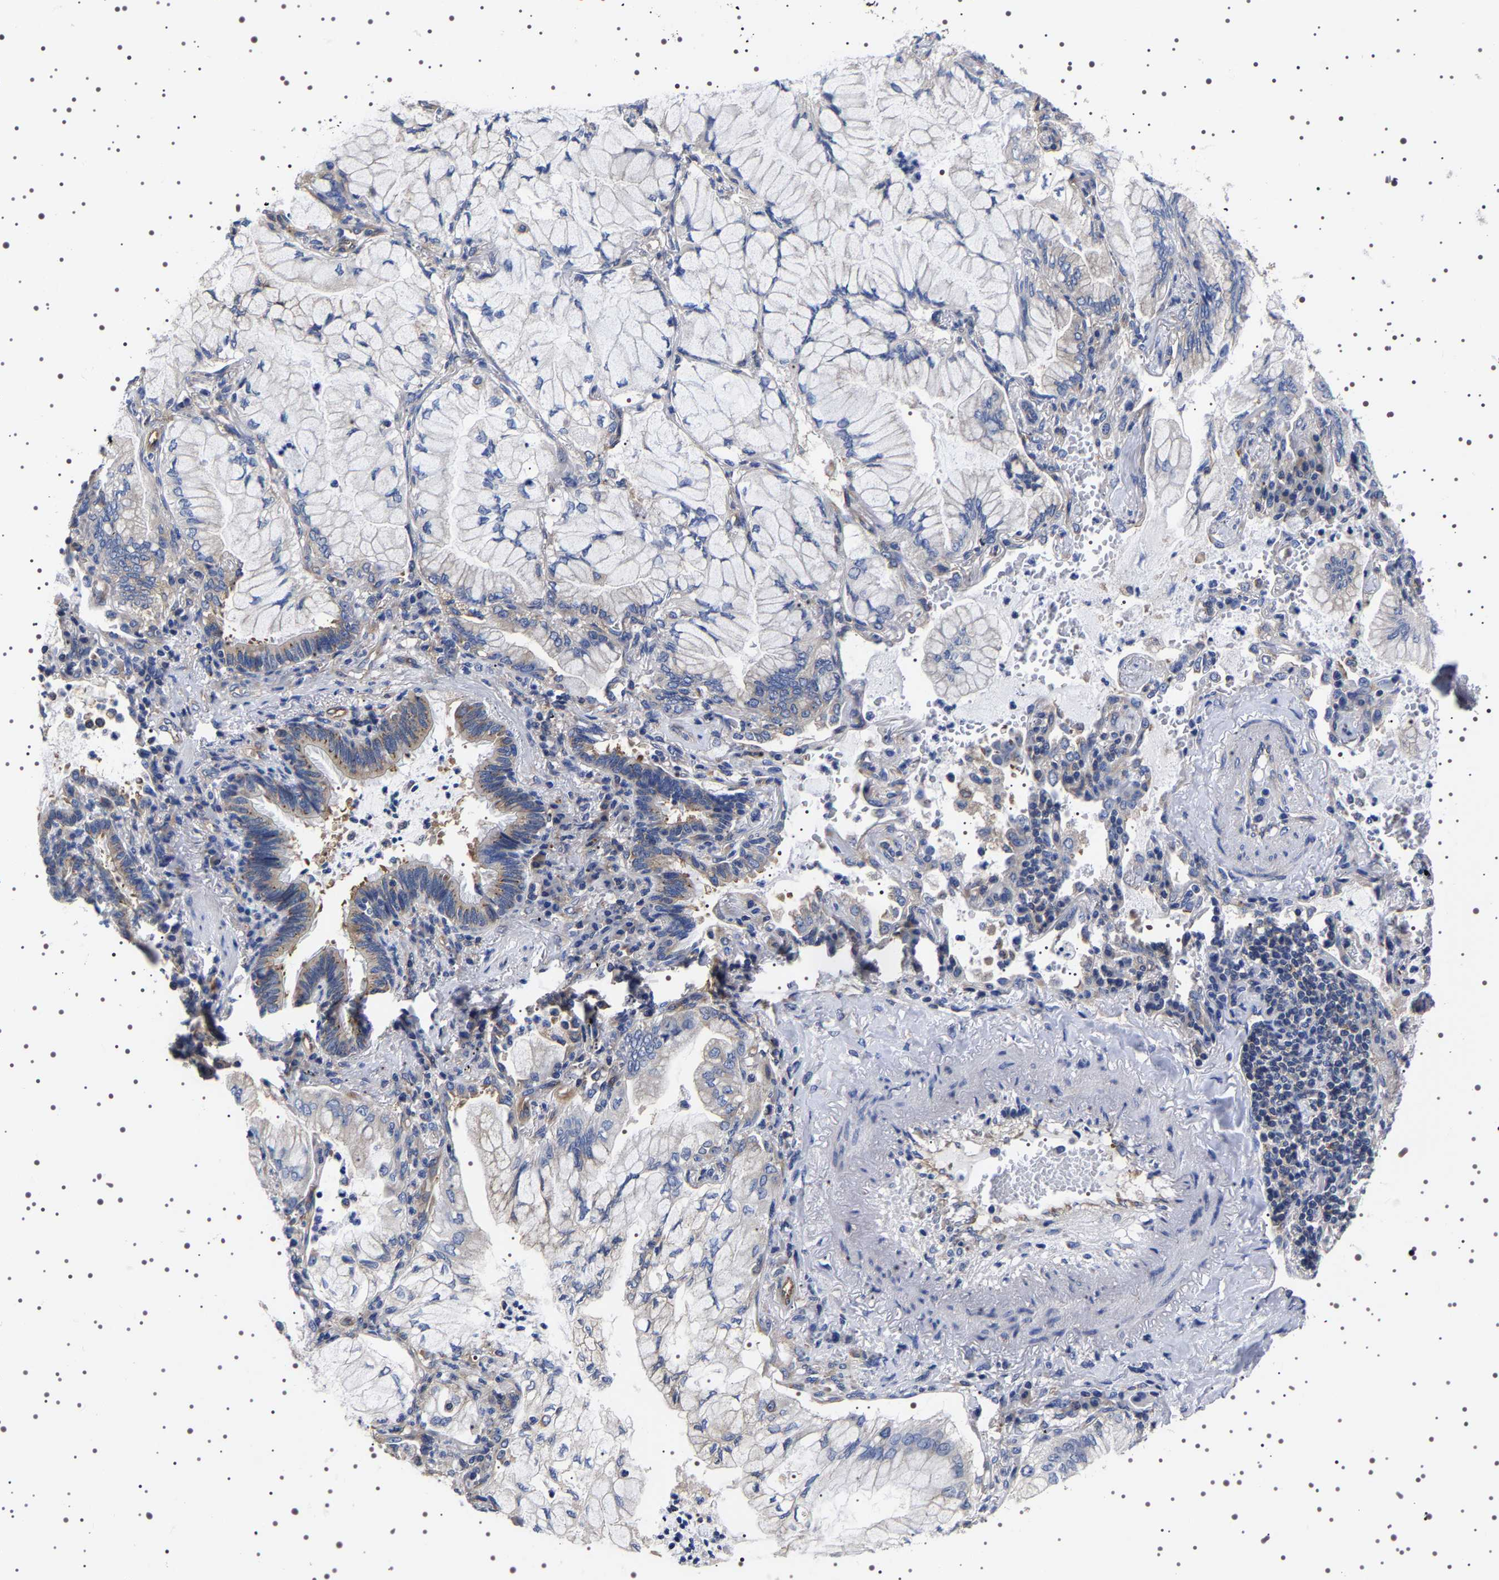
{"staining": {"intensity": "weak", "quantity": "<25%", "location": "cytoplasmic/membranous"}, "tissue": "lung cancer", "cell_type": "Tumor cells", "image_type": "cancer", "snomed": [{"axis": "morphology", "description": "Adenocarcinoma, NOS"}, {"axis": "topography", "description": "Lung"}], "caption": "This is an immunohistochemistry (IHC) photomicrograph of lung cancer (adenocarcinoma). There is no expression in tumor cells.", "gene": "DARS1", "patient": {"sex": "female", "age": 70}}